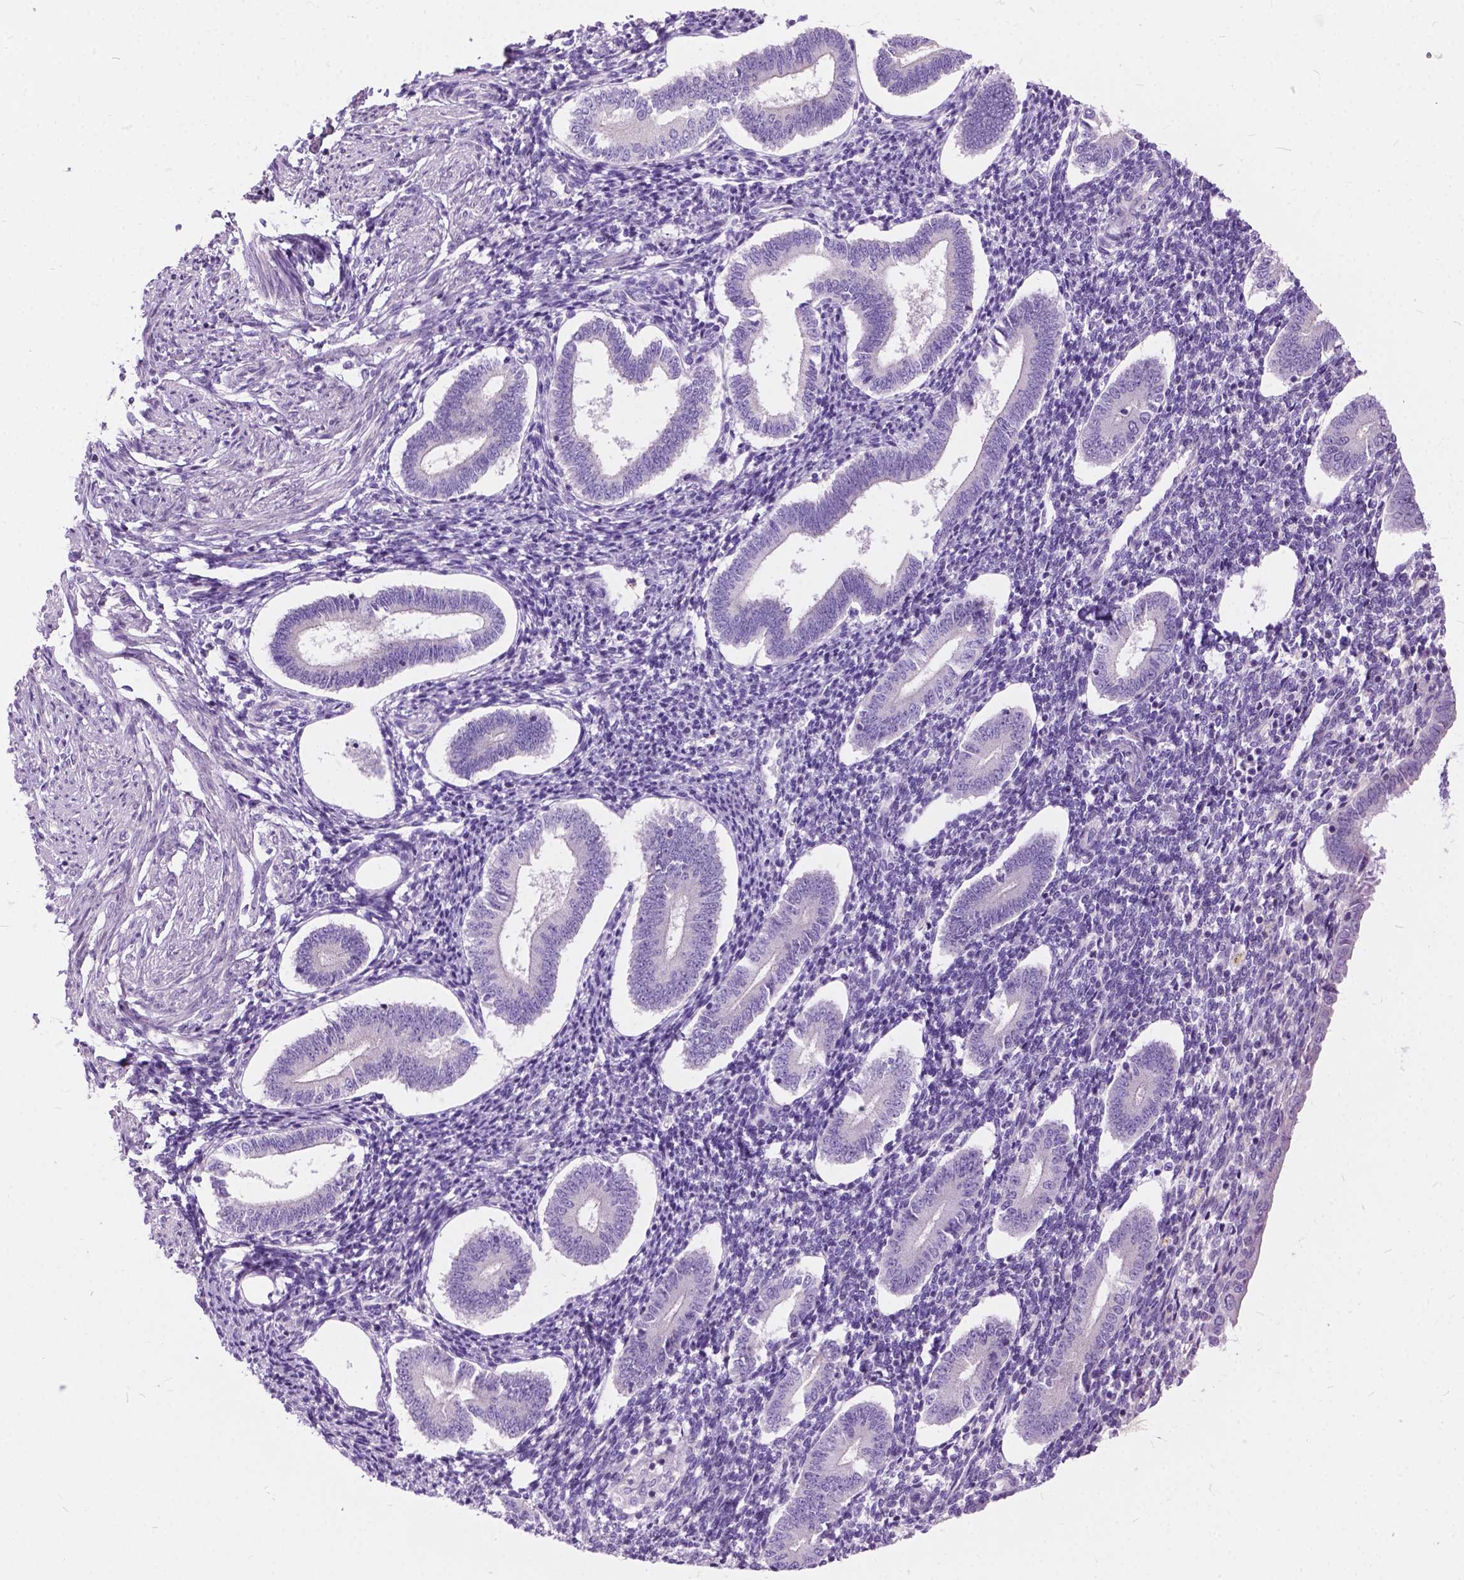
{"staining": {"intensity": "negative", "quantity": "none", "location": "none"}, "tissue": "endometrium", "cell_type": "Cells in endometrial stroma", "image_type": "normal", "snomed": [{"axis": "morphology", "description": "Normal tissue, NOS"}, {"axis": "topography", "description": "Endometrium"}], "caption": "Cells in endometrial stroma show no significant positivity in normal endometrium. The staining was performed using DAB (3,3'-diaminobenzidine) to visualize the protein expression in brown, while the nuclei were stained in blue with hematoxylin (Magnification: 20x).", "gene": "PRR35", "patient": {"sex": "female", "age": 40}}